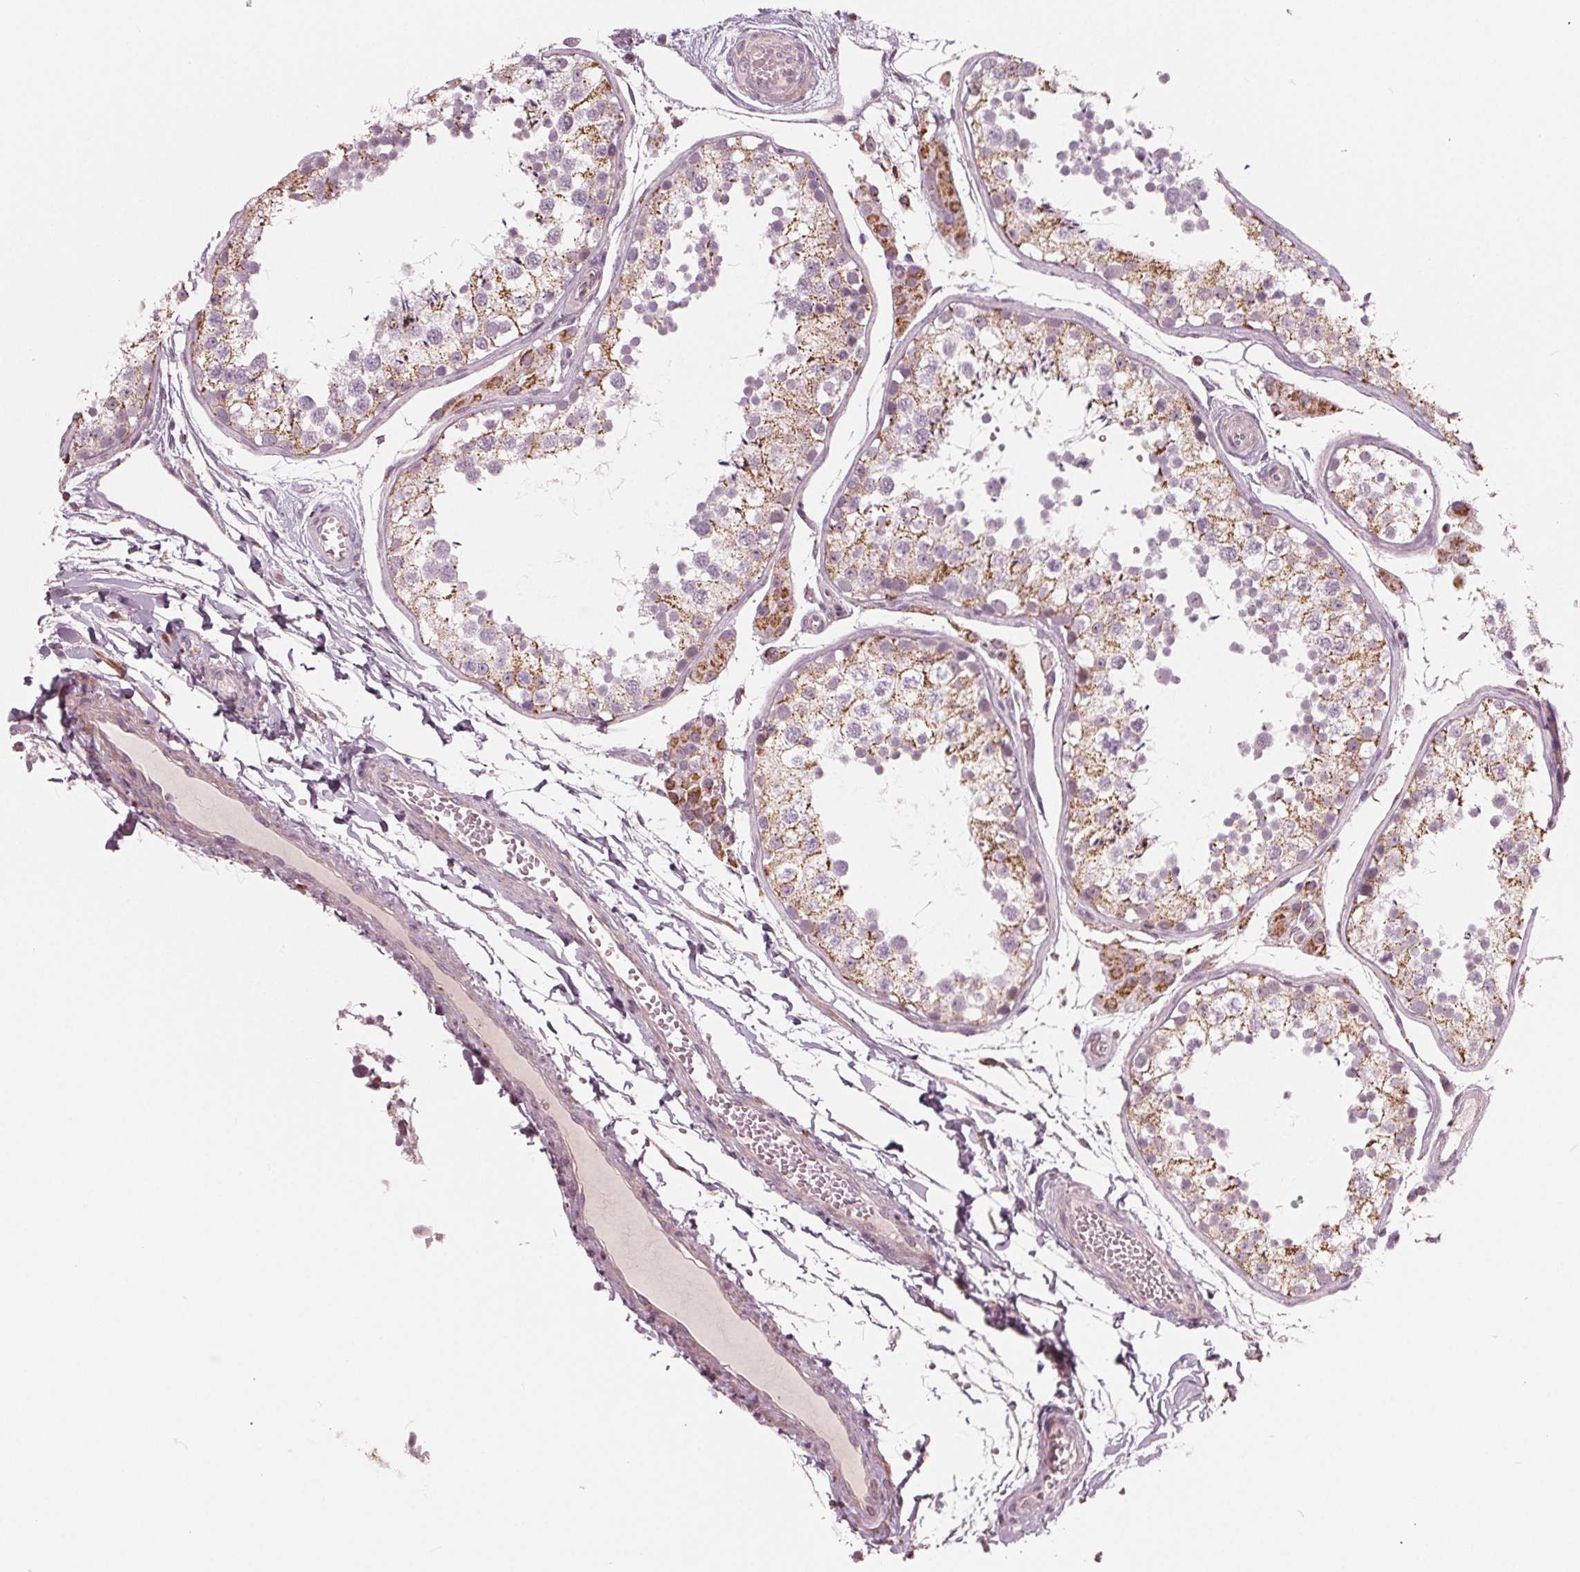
{"staining": {"intensity": "moderate", "quantity": "<25%", "location": "cytoplasmic/membranous"}, "tissue": "testis", "cell_type": "Cells in seminiferous ducts", "image_type": "normal", "snomed": [{"axis": "morphology", "description": "Normal tissue, NOS"}, {"axis": "topography", "description": "Testis"}], "caption": "Benign testis was stained to show a protein in brown. There is low levels of moderate cytoplasmic/membranous positivity in about <25% of cells in seminiferous ducts.", "gene": "DCAF4L2", "patient": {"sex": "male", "age": 29}}